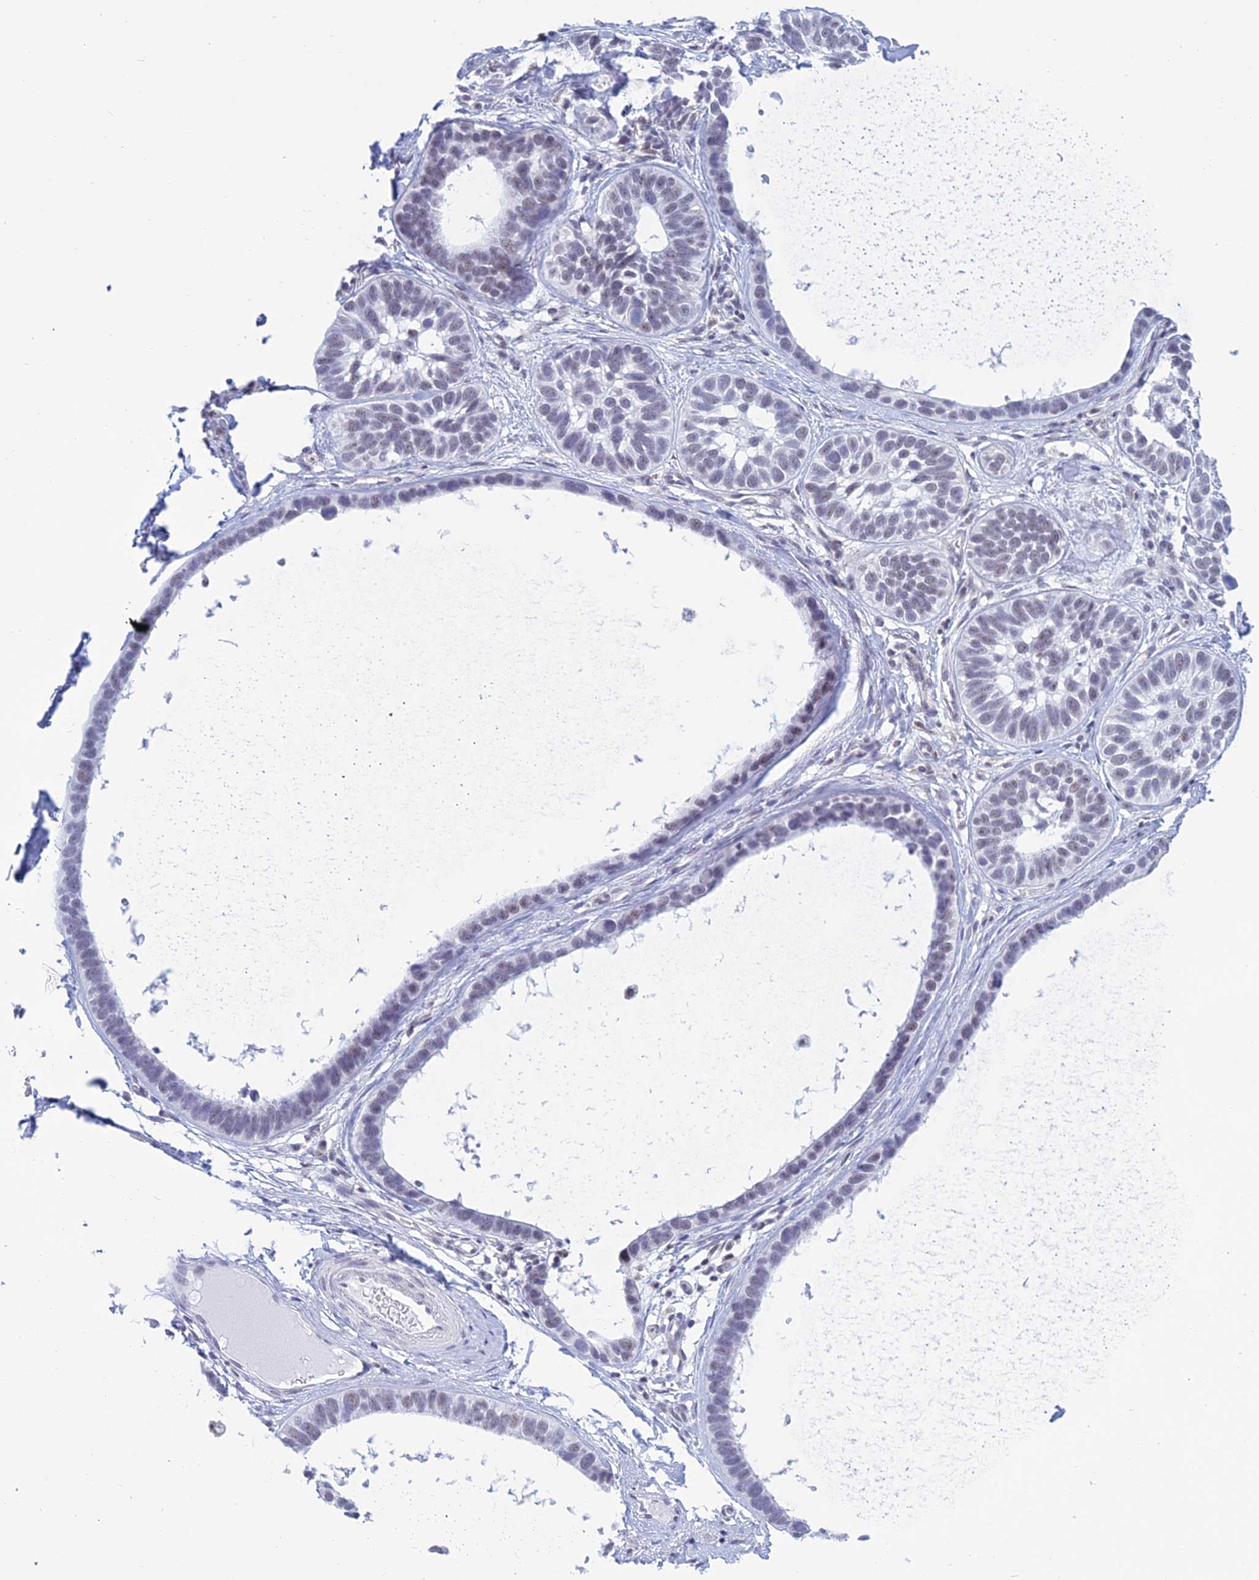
{"staining": {"intensity": "weak", "quantity": "25%-75%", "location": "nuclear"}, "tissue": "skin cancer", "cell_type": "Tumor cells", "image_type": "cancer", "snomed": [{"axis": "morphology", "description": "Basal cell carcinoma"}, {"axis": "topography", "description": "Skin"}], "caption": "A micrograph of skin basal cell carcinoma stained for a protein exhibits weak nuclear brown staining in tumor cells.", "gene": "KLF14", "patient": {"sex": "male", "age": 62}}